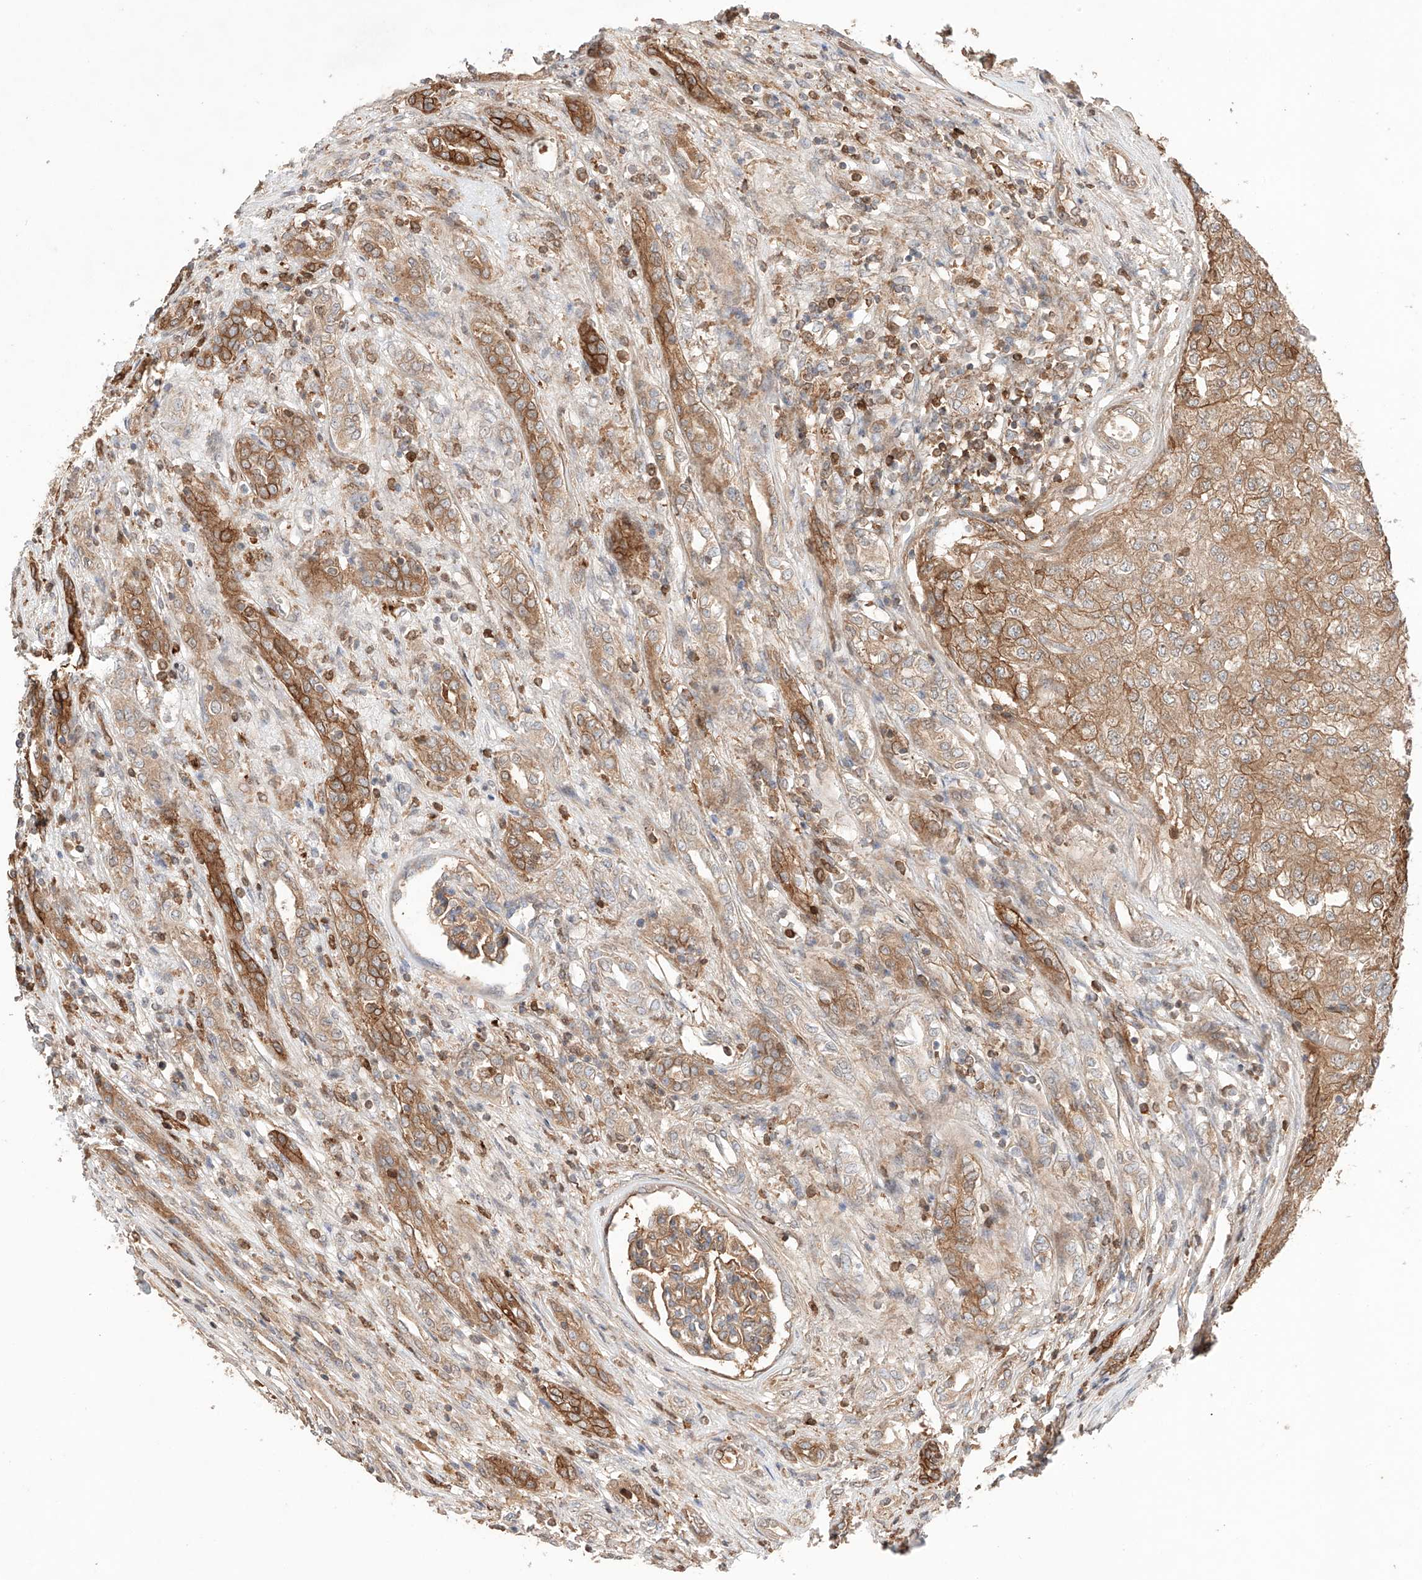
{"staining": {"intensity": "moderate", "quantity": ">75%", "location": "cytoplasmic/membranous"}, "tissue": "renal cancer", "cell_type": "Tumor cells", "image_type": "cancer", "snomed": [{"axis": "morphology", "description": "Adenocarcinoma, NOS"}, {"axis": "topography", "description": "Kidney"}], "caption": "A medium amount of moderate cytoplasmic/membranous staining is seen in about >75% of tumor cells in adenocarcinoma (renal) tissue.", "gene": "IGSF22", "patient": {"sex": "female", "age": 54}}